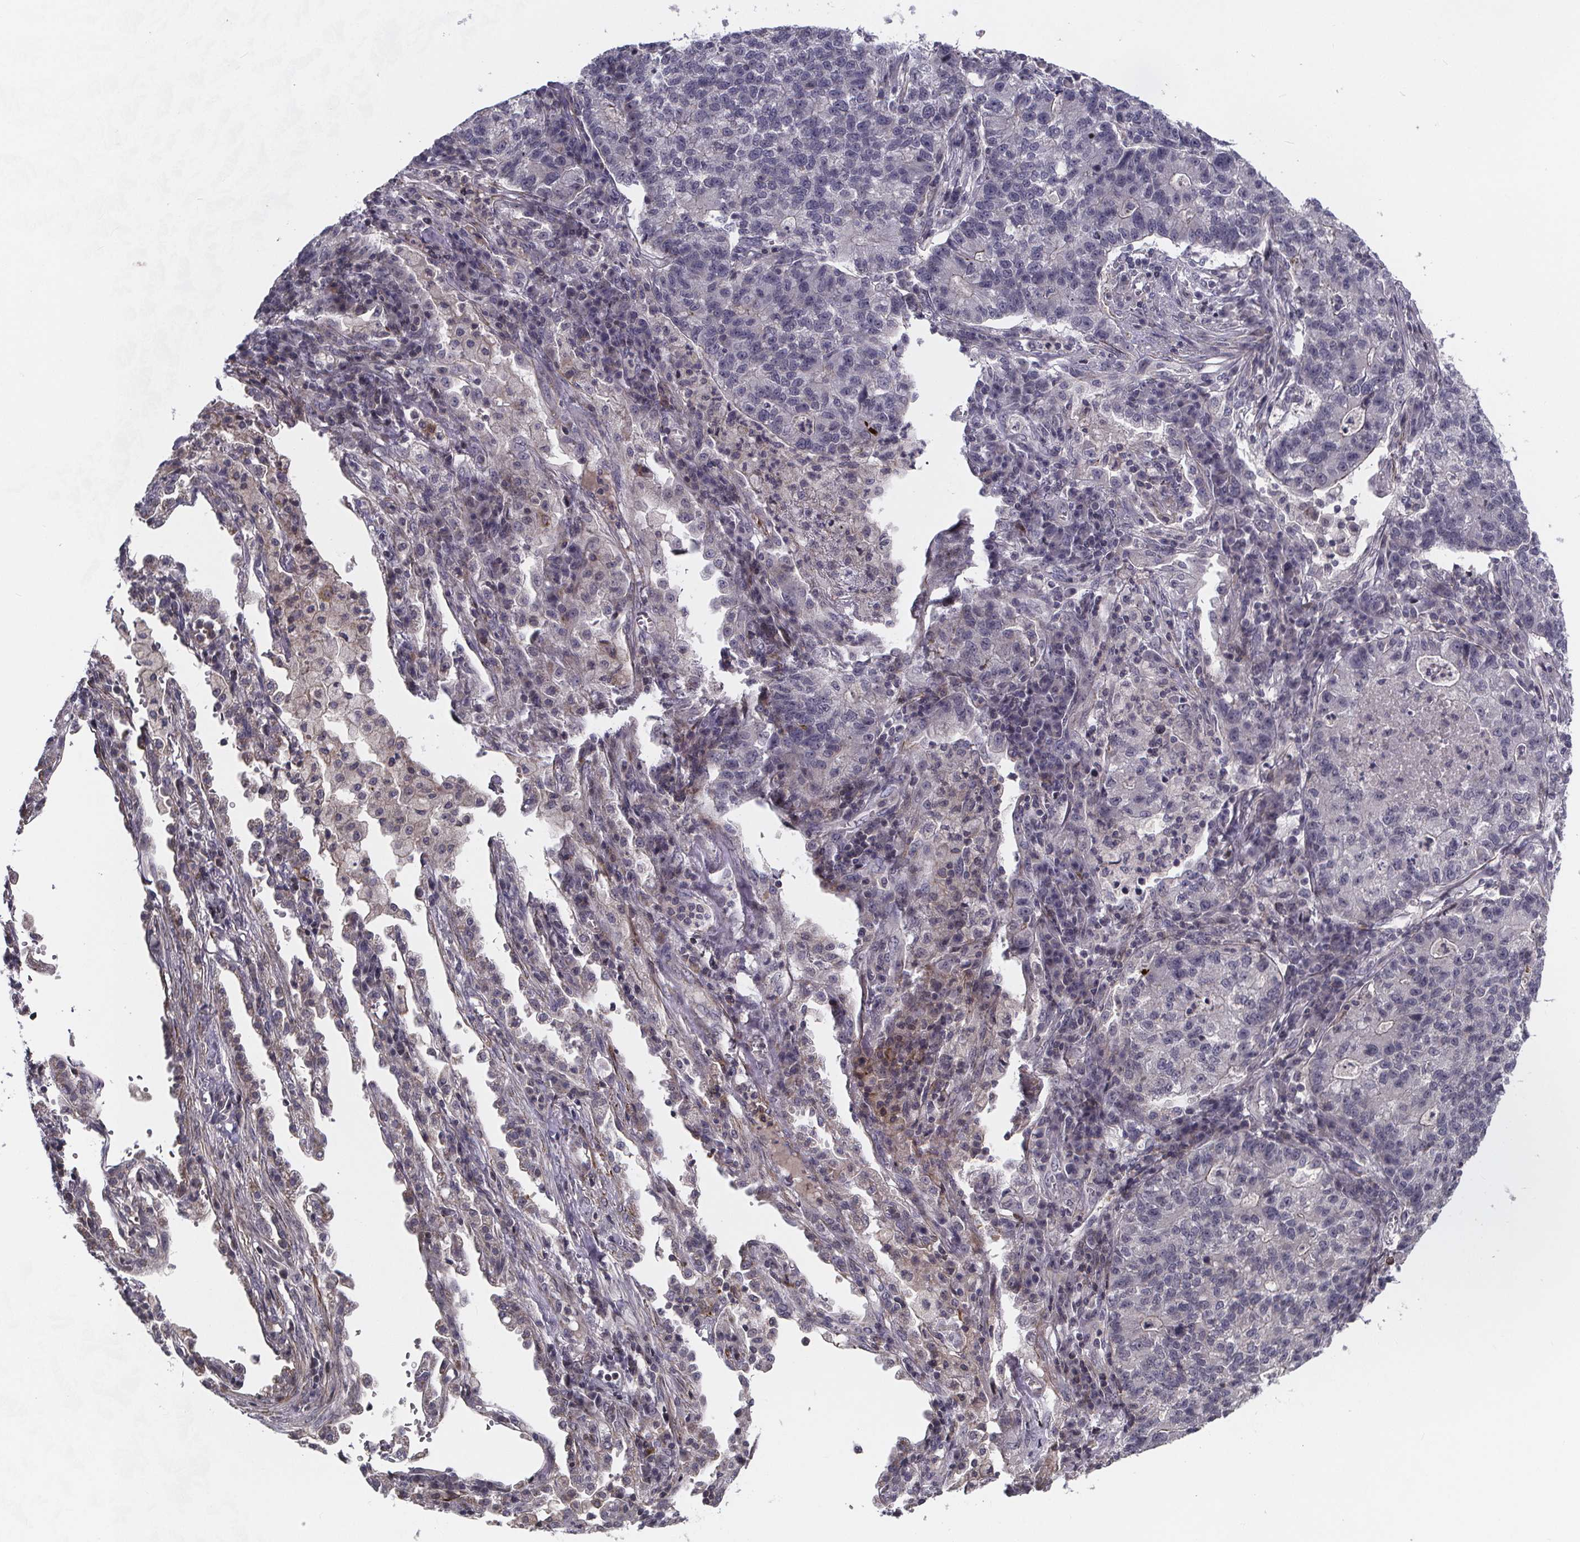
{"staining": {"intensity": "negative", "quantity": "none", "location": "none"}, "tissue": "lung cancer", "cell_type": "Tumor cells", "image_type": "cancer", "snomed": [{"axis": "morphology", "description": "Adenocarcinoma, NOS"}, {"axis": "topography", "description": "Lung"}], "caption": "This photomicrograph is of lung adenocarcinoma stained with IHC to label a protein in brown with the nuclei are counter-stained blue. There is no expression in tumor cells.", "gene": "FBXW2", "patient": {"sex": "male", "age": 57}}